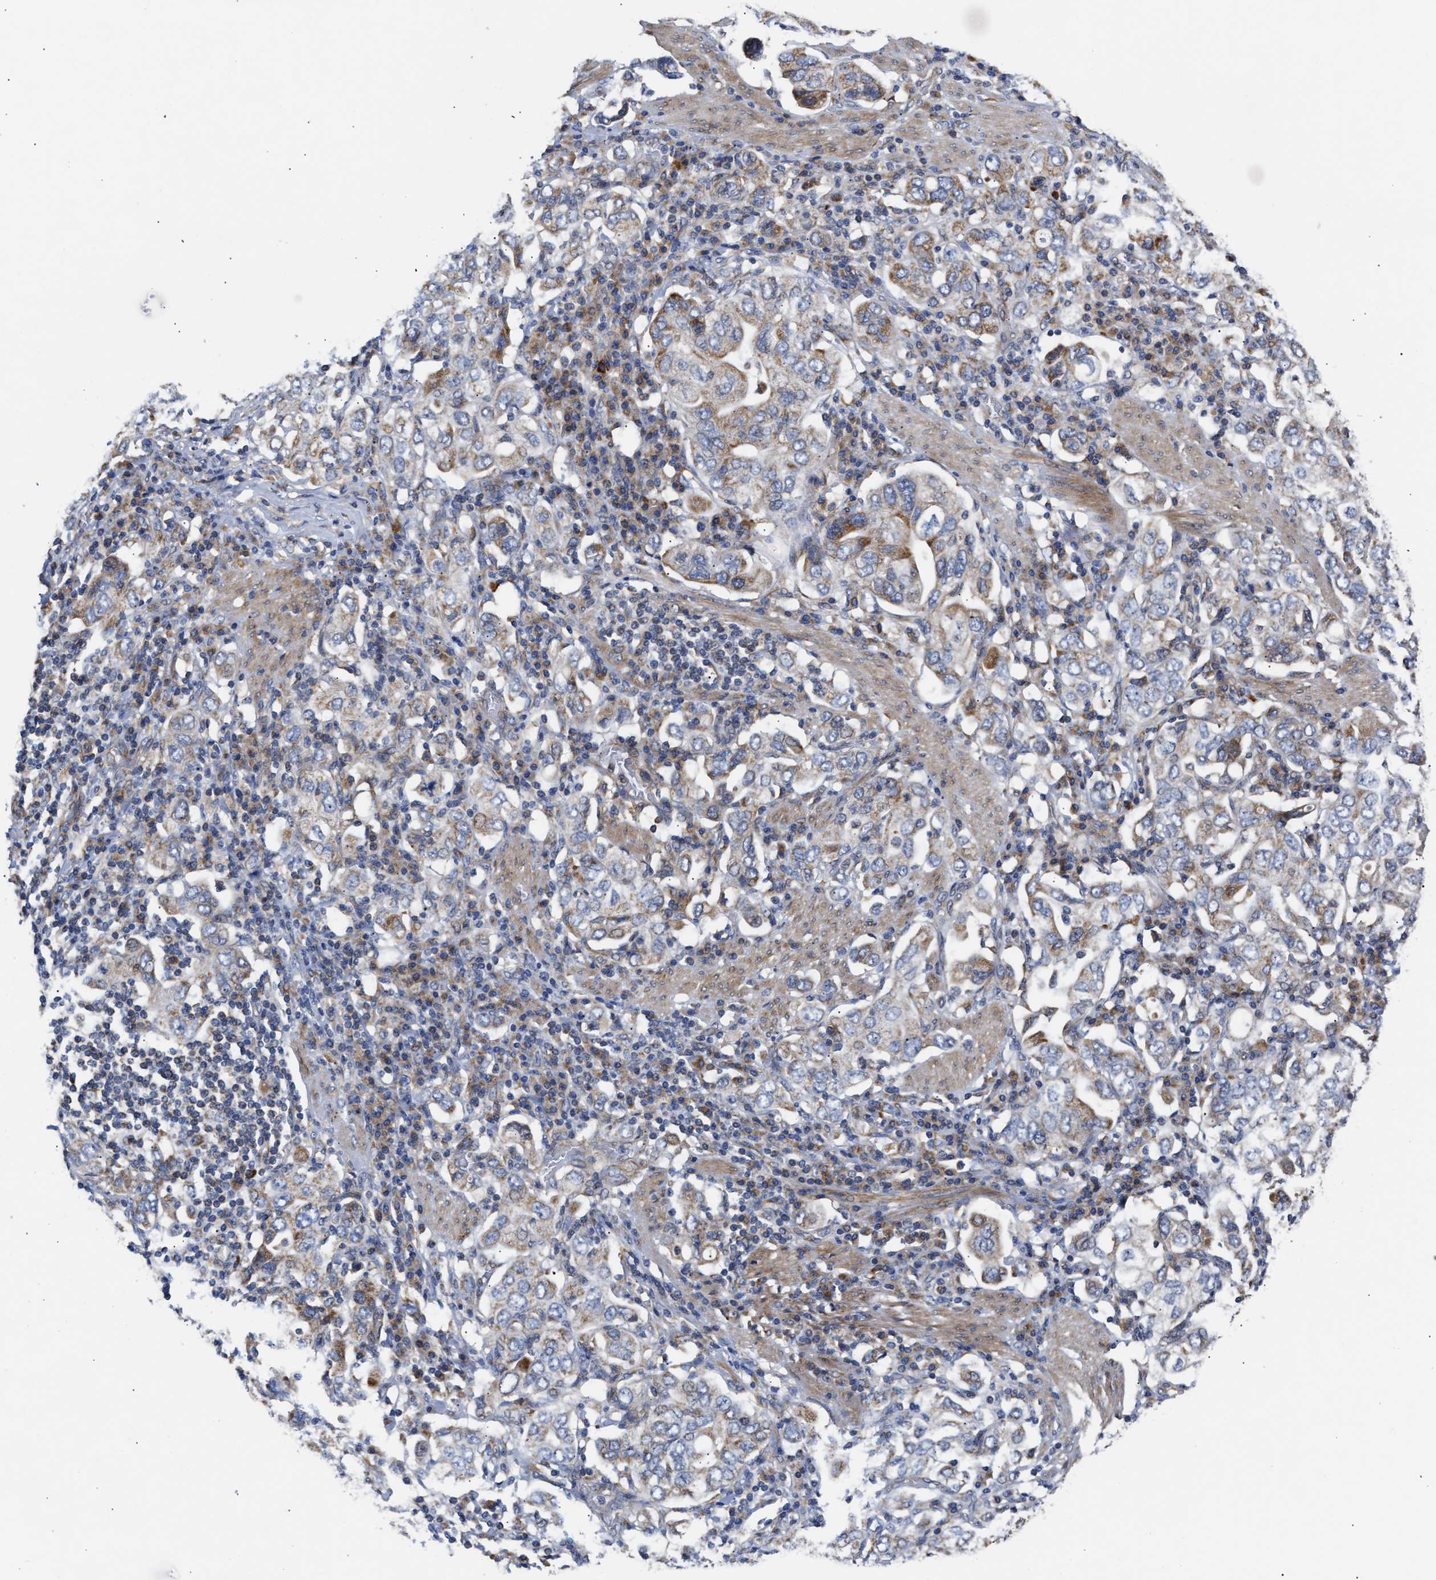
{"staining": {"intensity": "moderate", "quantity": "25%-75%", "location": "cytoplasmic/membranous"}, "tissue": "stomach cancer", "cell_type": "Tumor cells", "image_type": "cancer", "snomed": [{"axis": "morphology", "description": "Adenocarcinoma, NOS"}, {"axis": "topography", "description": "Stomach, upper"}], "caption": "Protein expression analysis of human adenocarcinoma (stomach) reveals moderate cytoplasmic/membranous positivity in about 25%-75% of tumor cells.", "gene": "MALSU1", "patient": {"sex": "male", "age": 62}}